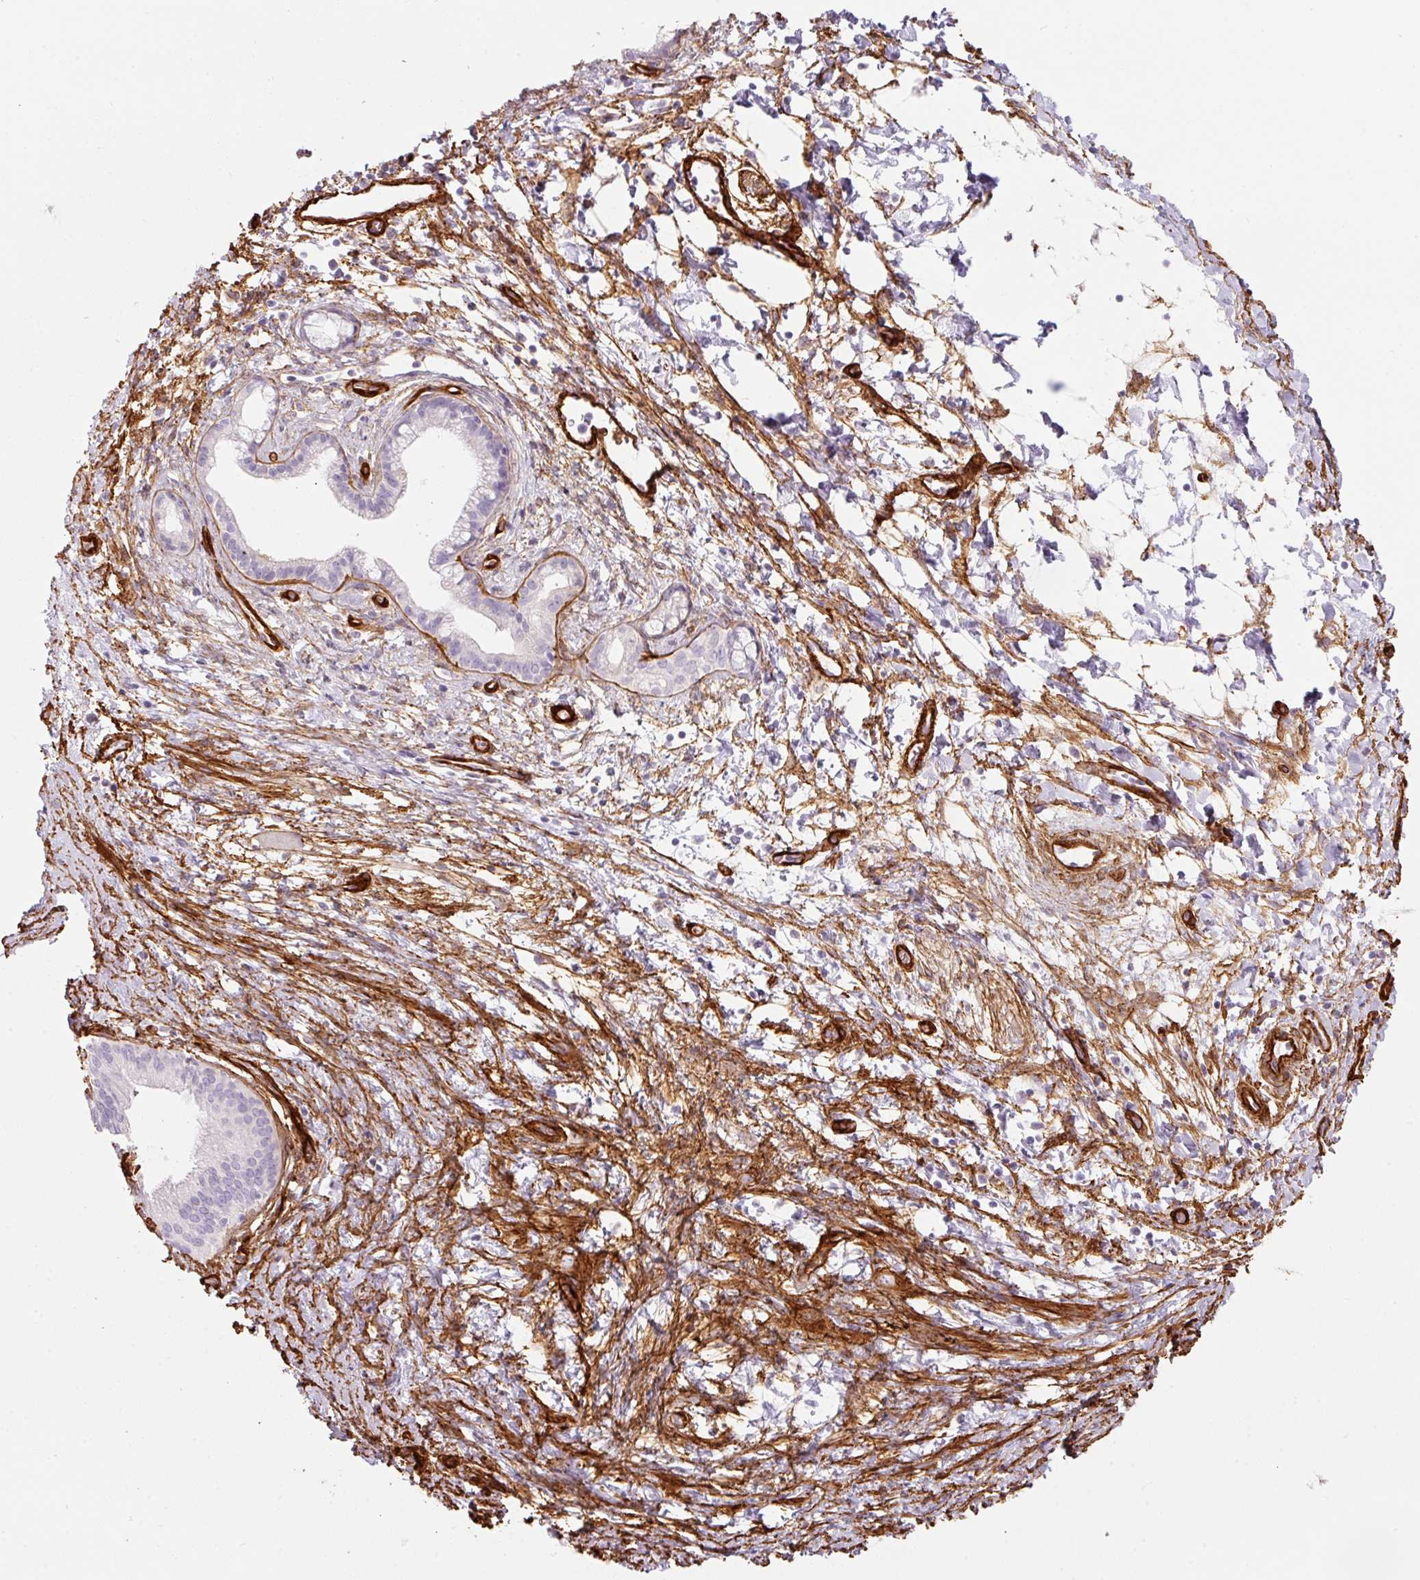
{"staining": {"intensity": "negative", "quantity": "none", "location": "none"}, "tissue": "pancreatic cancer", "cell_type": "Tumor cells", "image_type": "cancer", "snomed": [{"axis": "morphology", "description": "Adenocarcinoma, NOS"}, {"axis": "topography", "description": "Pancreas"}], "caption": "There is no significant positivity in tumor cells of adenocarcinoma (pancreatic). Nuclei are stained in blue.", "gene": "LOXL4", "patient": {"sex": "male", "age": 68}}